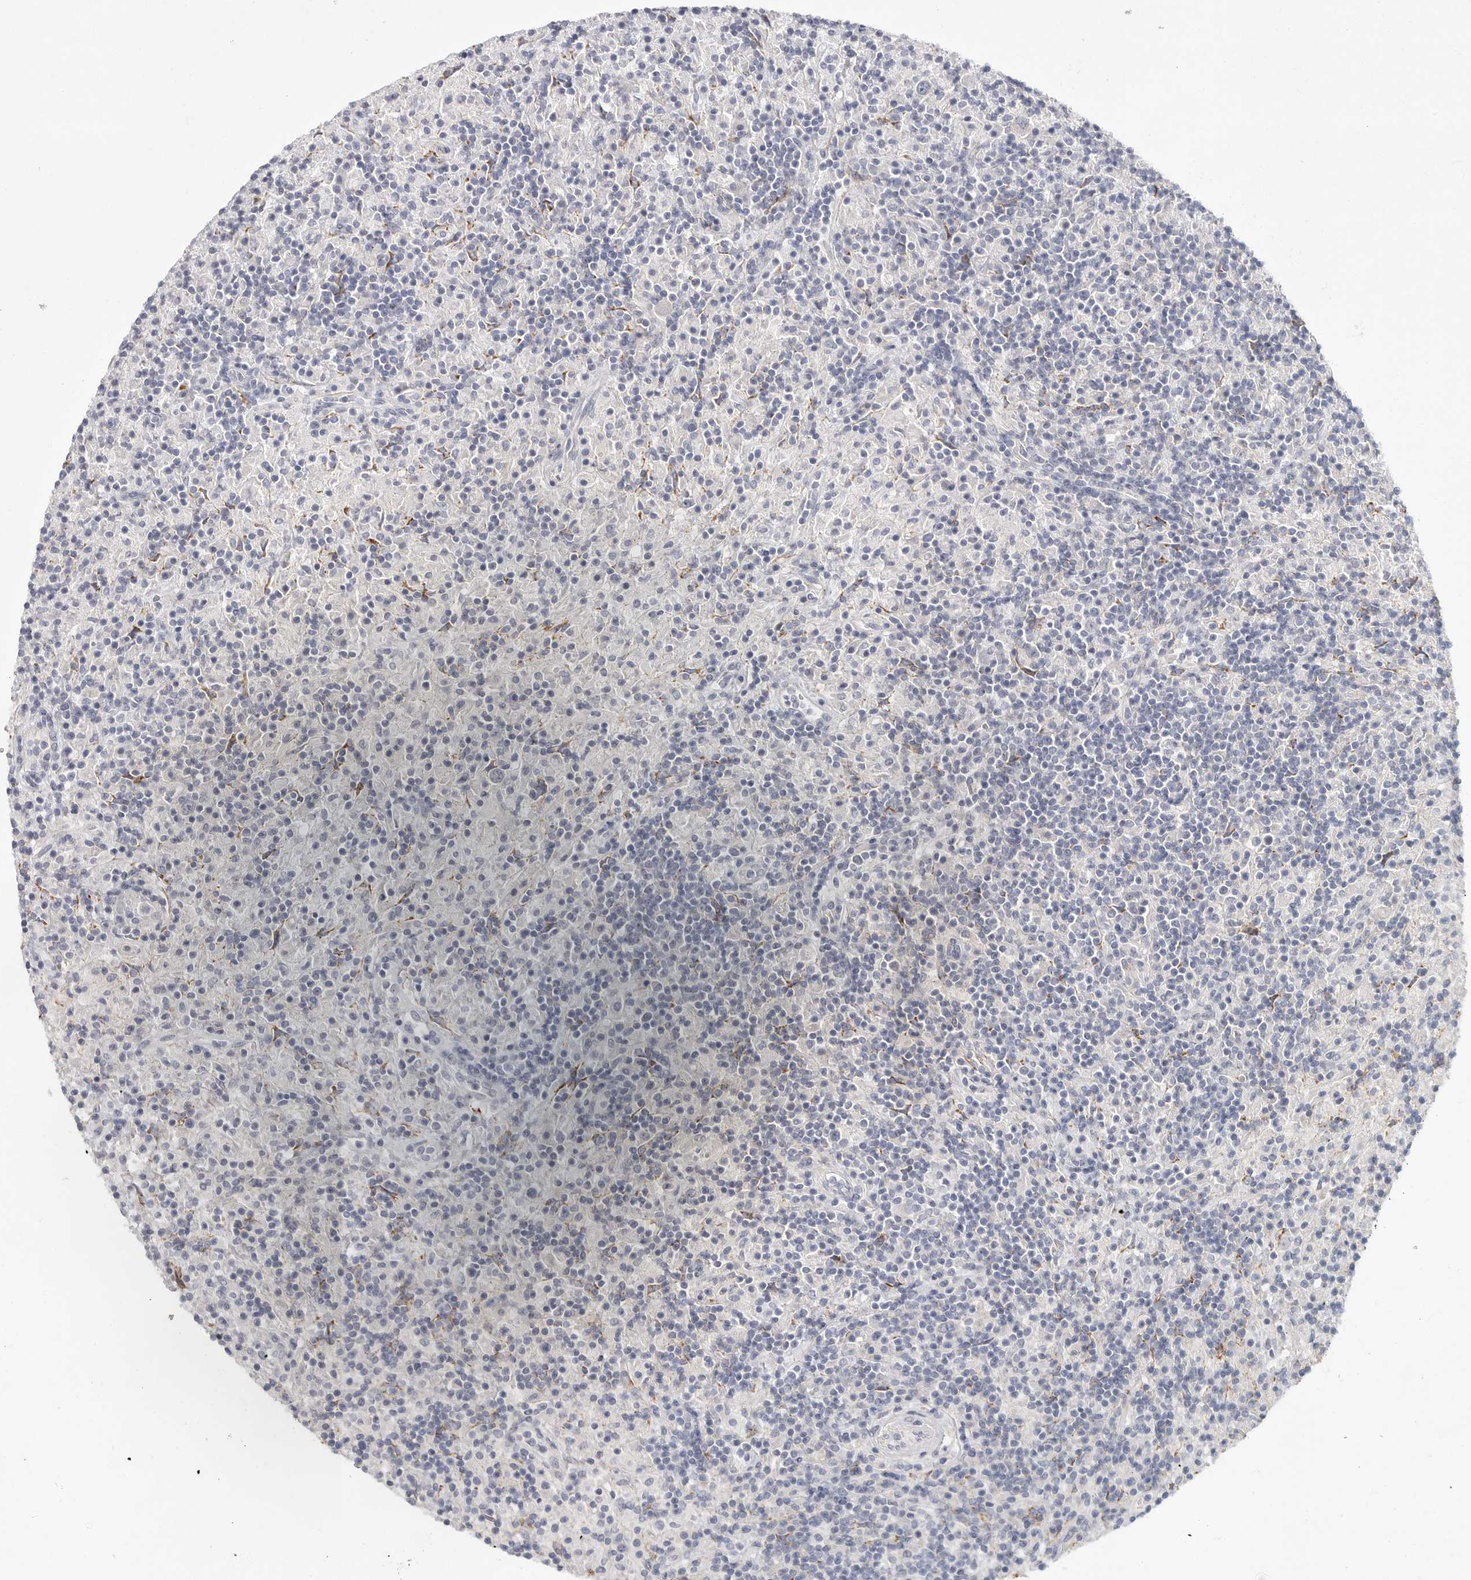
{"staining": {"intensity": "negative", "quantity": "none", "location": "none"}, "tissue": "lymphoma", "cell_type": "Tumor cells", "image_type": "cancer", "snomed": [{"axis": "morphology", "description": "Hodgkin's disease, NOS"}, {"axis": "topography", "description": "Lymph node"}], "caption": "An immunohistochemistry (IHC) photomicrograph of Hodgkin's disease is shown. There is no staining in tumor cells of Hodgkin's disease.", "gene": "ELP3", "patient": {"sex": "male", "age": 70}}